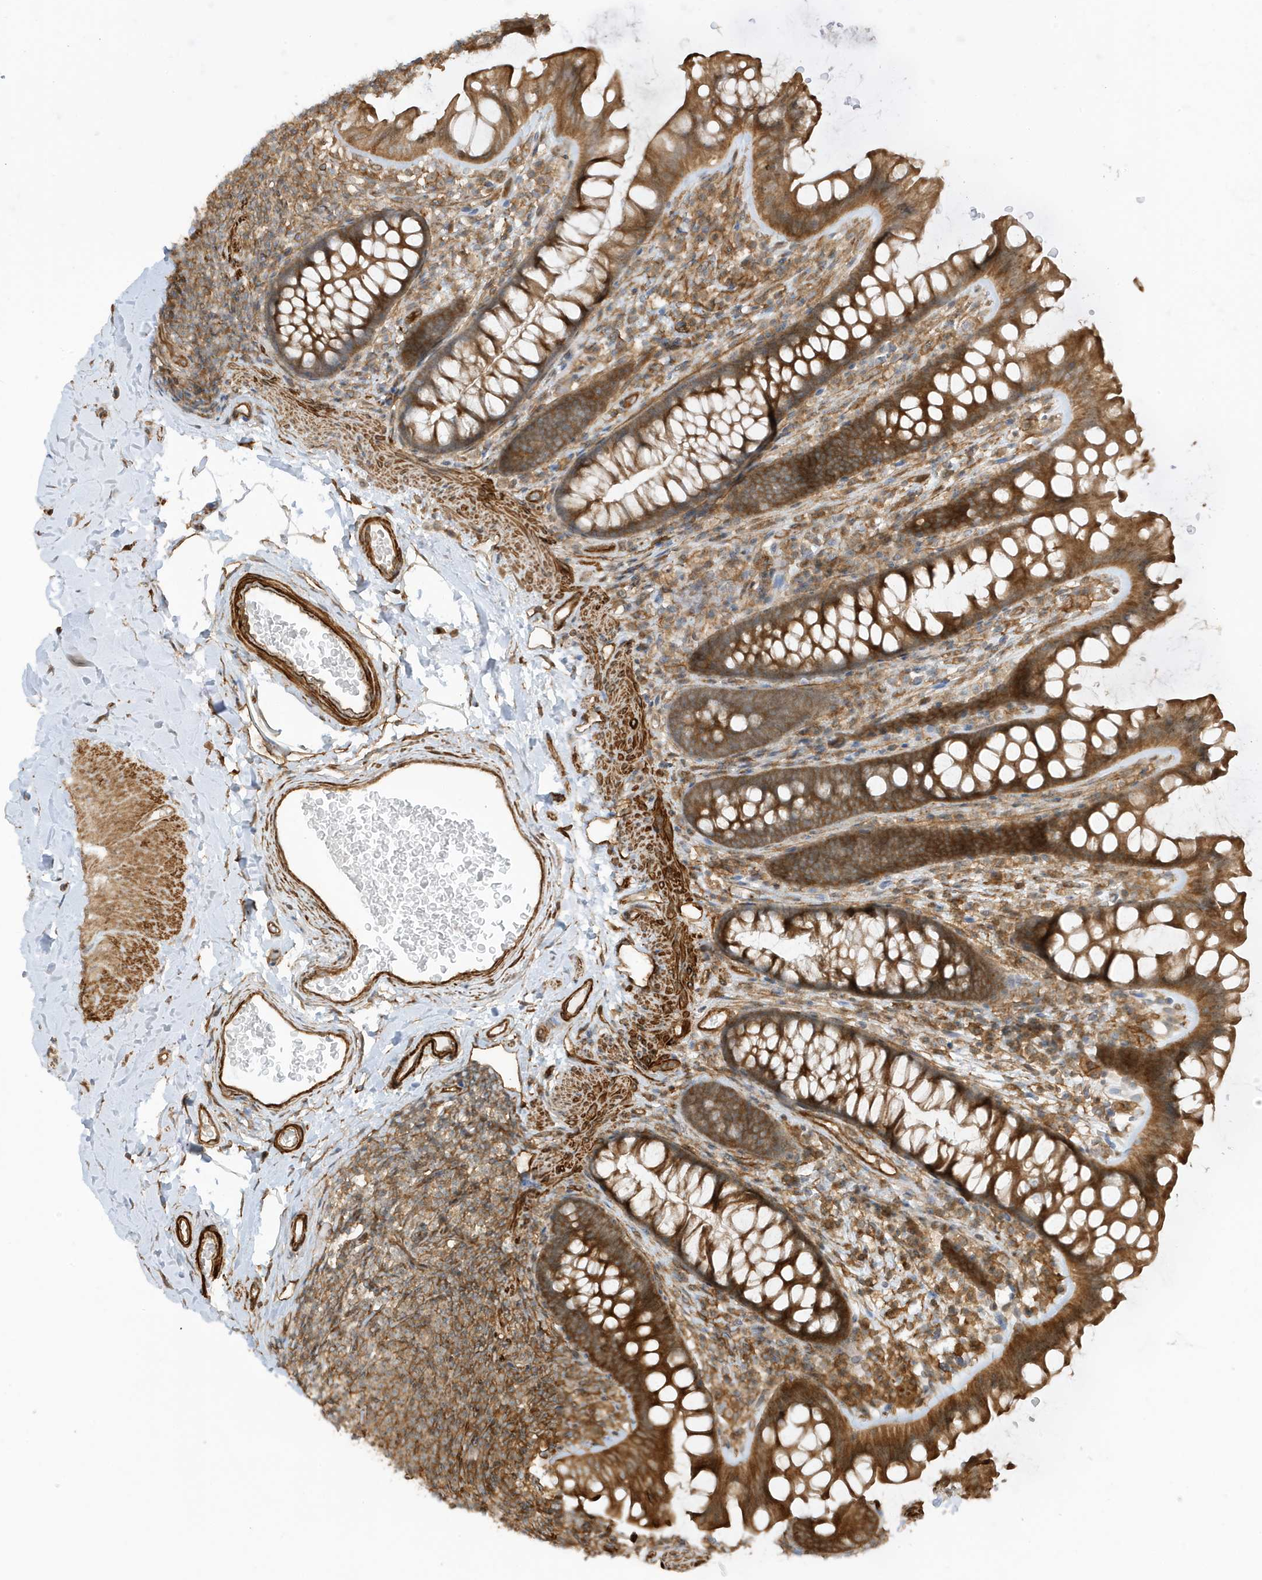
{"staining": {"intensity": "strong", "quantity": ">75%", "location": "cytoplasmic/membranous"}, "tissue": "colon", "cell_type": "Endothelial cells", "image_type": "normal", "snomed": [{"axis": "morphology", "description": "Normal tissue, NOS"}, {"axis": "topography", "description": "Colon"}], "caption": "Protein staining displays strong cytoplasmic/membranous positivity in about >75% of endothelial cells in unremarkable colon. (DAB IHC with brightfield microscopy, high magnification).", "gene": "CDC42EP3", "patient": {"sex": "female", "age": 62}}